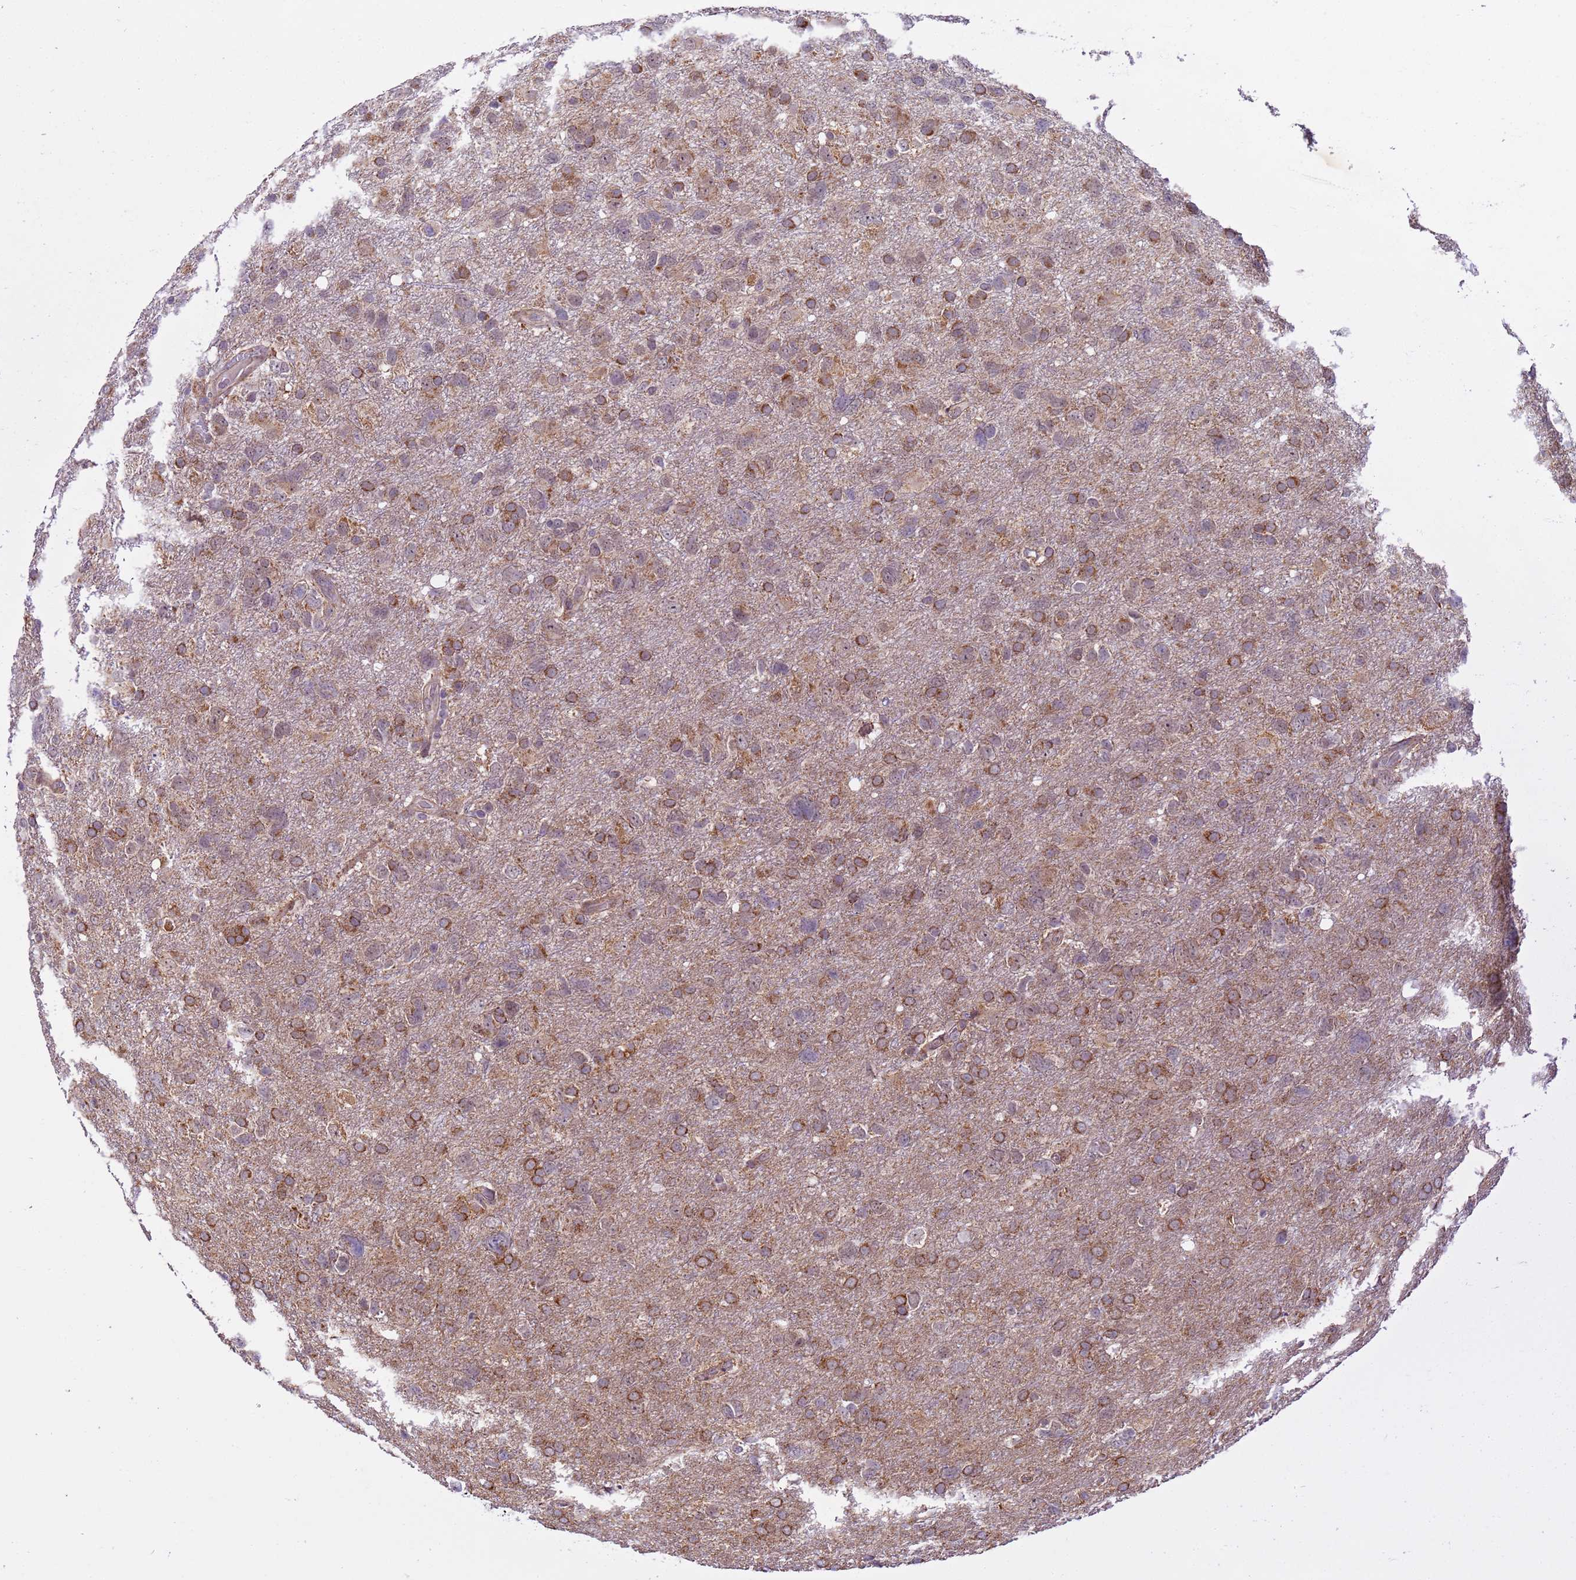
{"staining": {"intensity": "moderate", "quantity": ">75%", "location": "cytoplasmic/membranous"}, "tissue": "glioma", "cell_type": "Tumor cells", "image_type": "cancer", "snomed": [{"axis": "morphology", "description": "Glioma, malignant, High grade"}, {"axis": "topography", "description": "Brain"}], "caption": "About >75% of tumor cells in human malignant glioma (high-grade) exhibit moderate cytoplasmic/membranous protein positivity as visualized by brown immunohistochemical staining.", "gene": "RAPGEF3", "patient": {"sex": "male", "age": 61}}